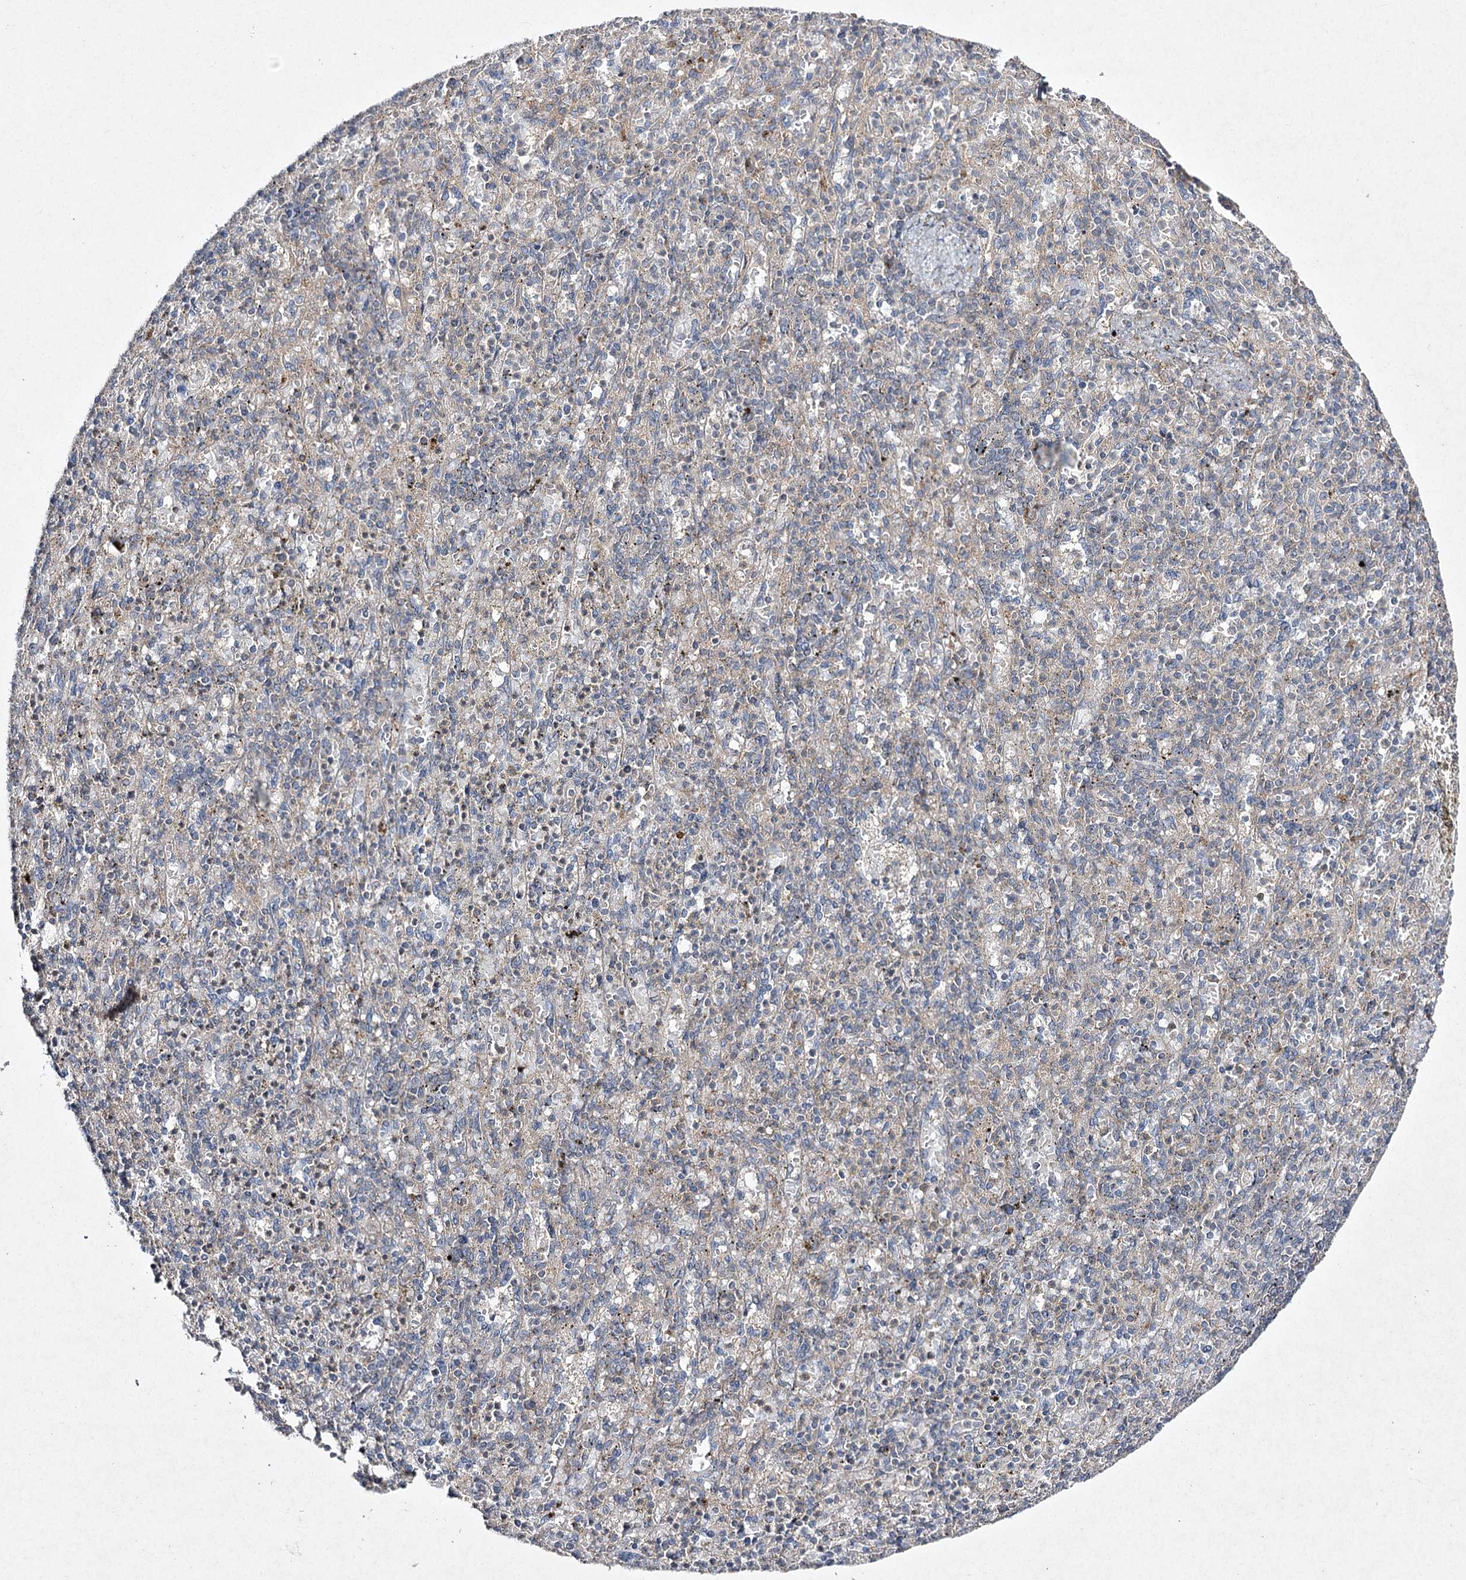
{"staining": {"intensity": "negative", "quantity": "none", "location": "none"}, "tissue": "spleen", "cell_type": "Cells in red pulp", "image_type": "normal", "snomed": [{"axis": "morphology", "description": "Normal tissue, NOS"}, {"axis": "topography", "description": "Spleen"}], "caption": "Immunohistochemical staining of benign human spleen demonstrates no significant staining in cells in red pulp.", "gene": "FANCL", "patient": {"sex": "female", "age": 74}}